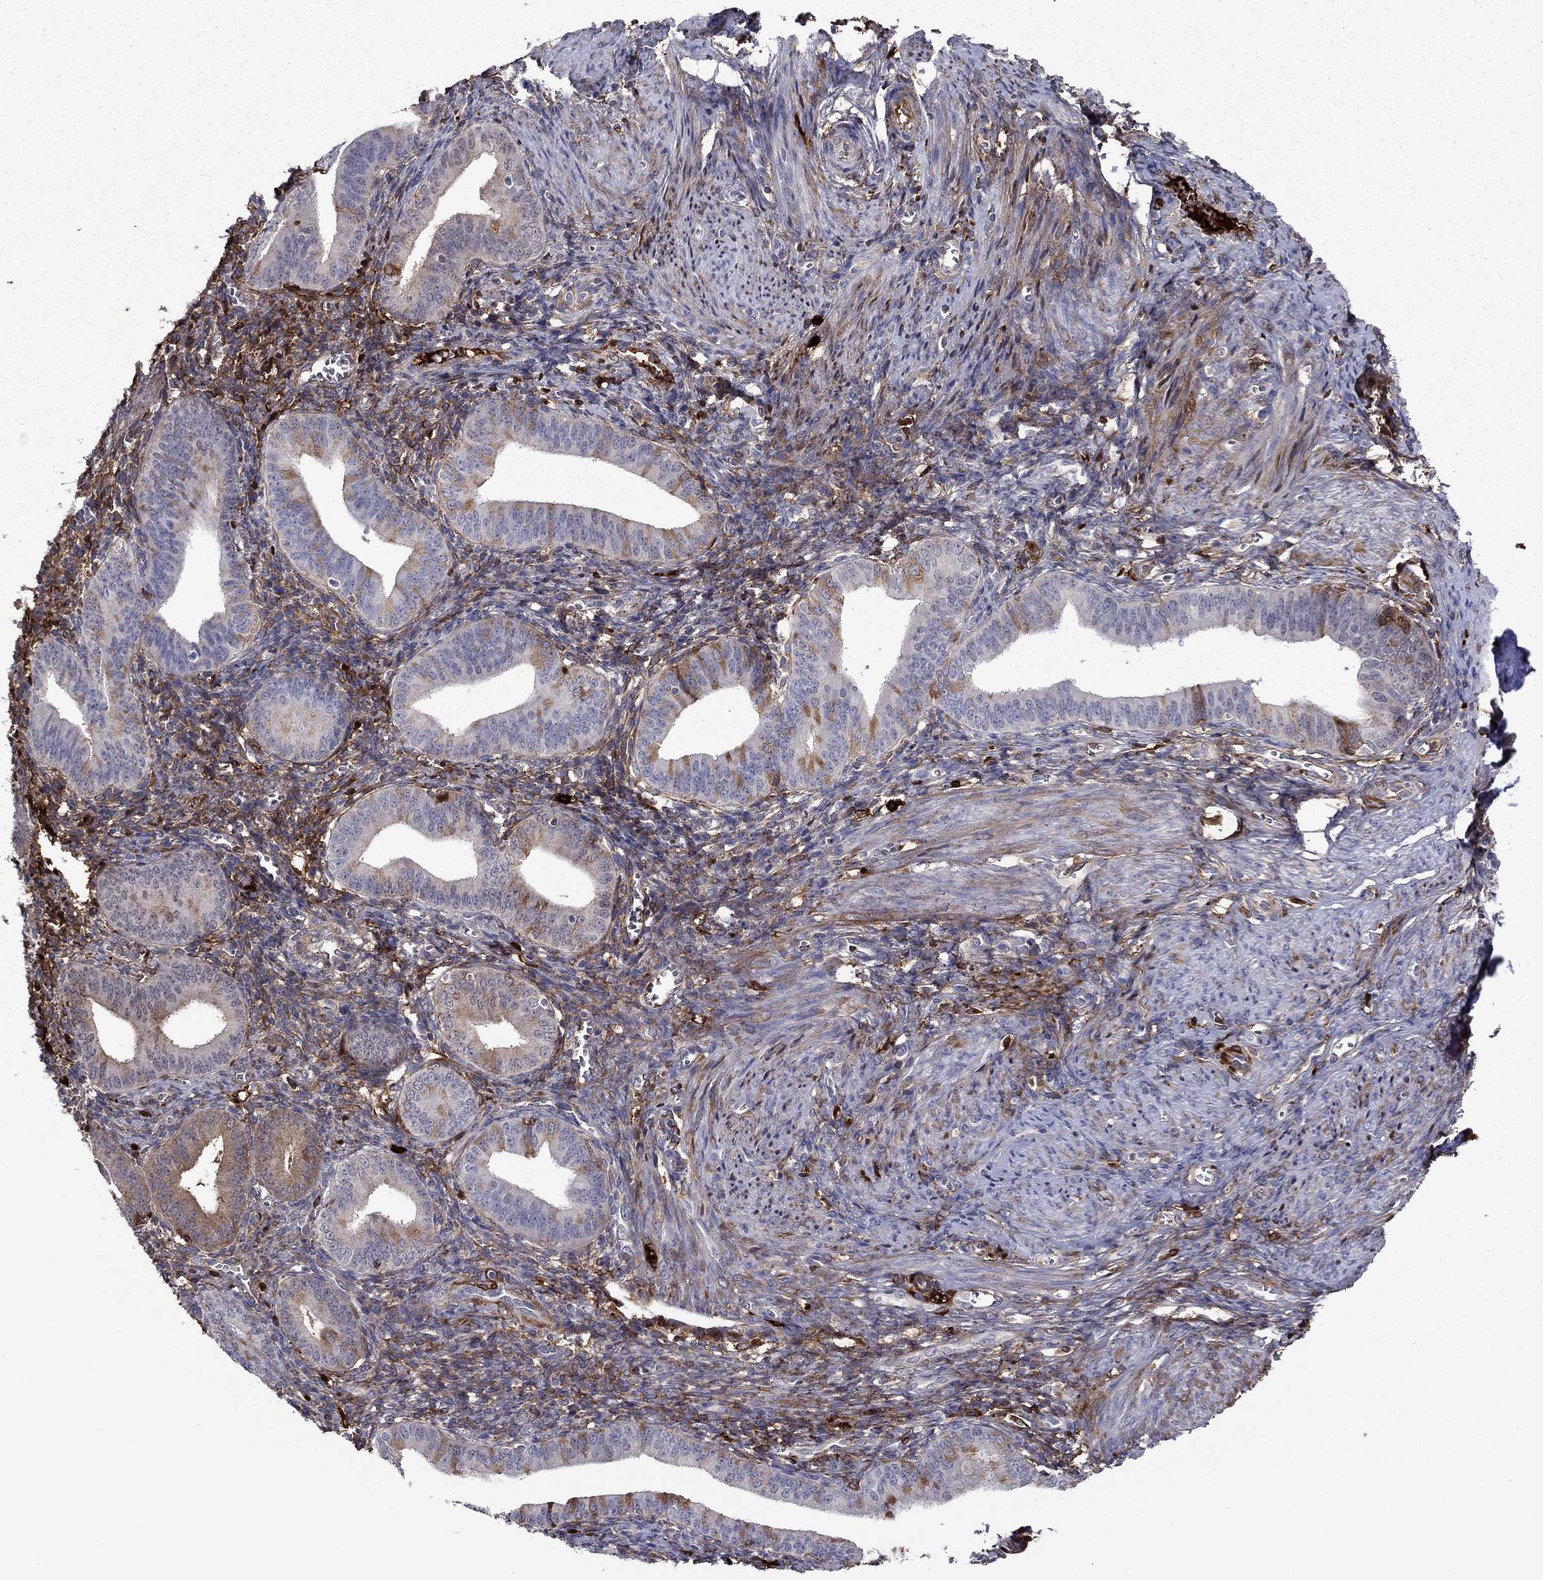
{"staining": {"intensity": "moderate", "quantity": "<25%", "location": "cytoplasmic/membranous"}, "tissue": "endometrium", "cell_type": "Cells in endometrial stroma", "image_type": "normal", "snomed": [{"axis": "morphology", "description": "Normal tissue, NOS"}, {"axis": "topography", "description": "Endometrium"}], "caption": "Cells in endometrial stroma display low levels of moderate cytoplasmic/membranous expression in approximately <25% of cells in unremarkable human endometrium.", "gene": "HPX", "patient": {"sex": "female", "age": 42}}